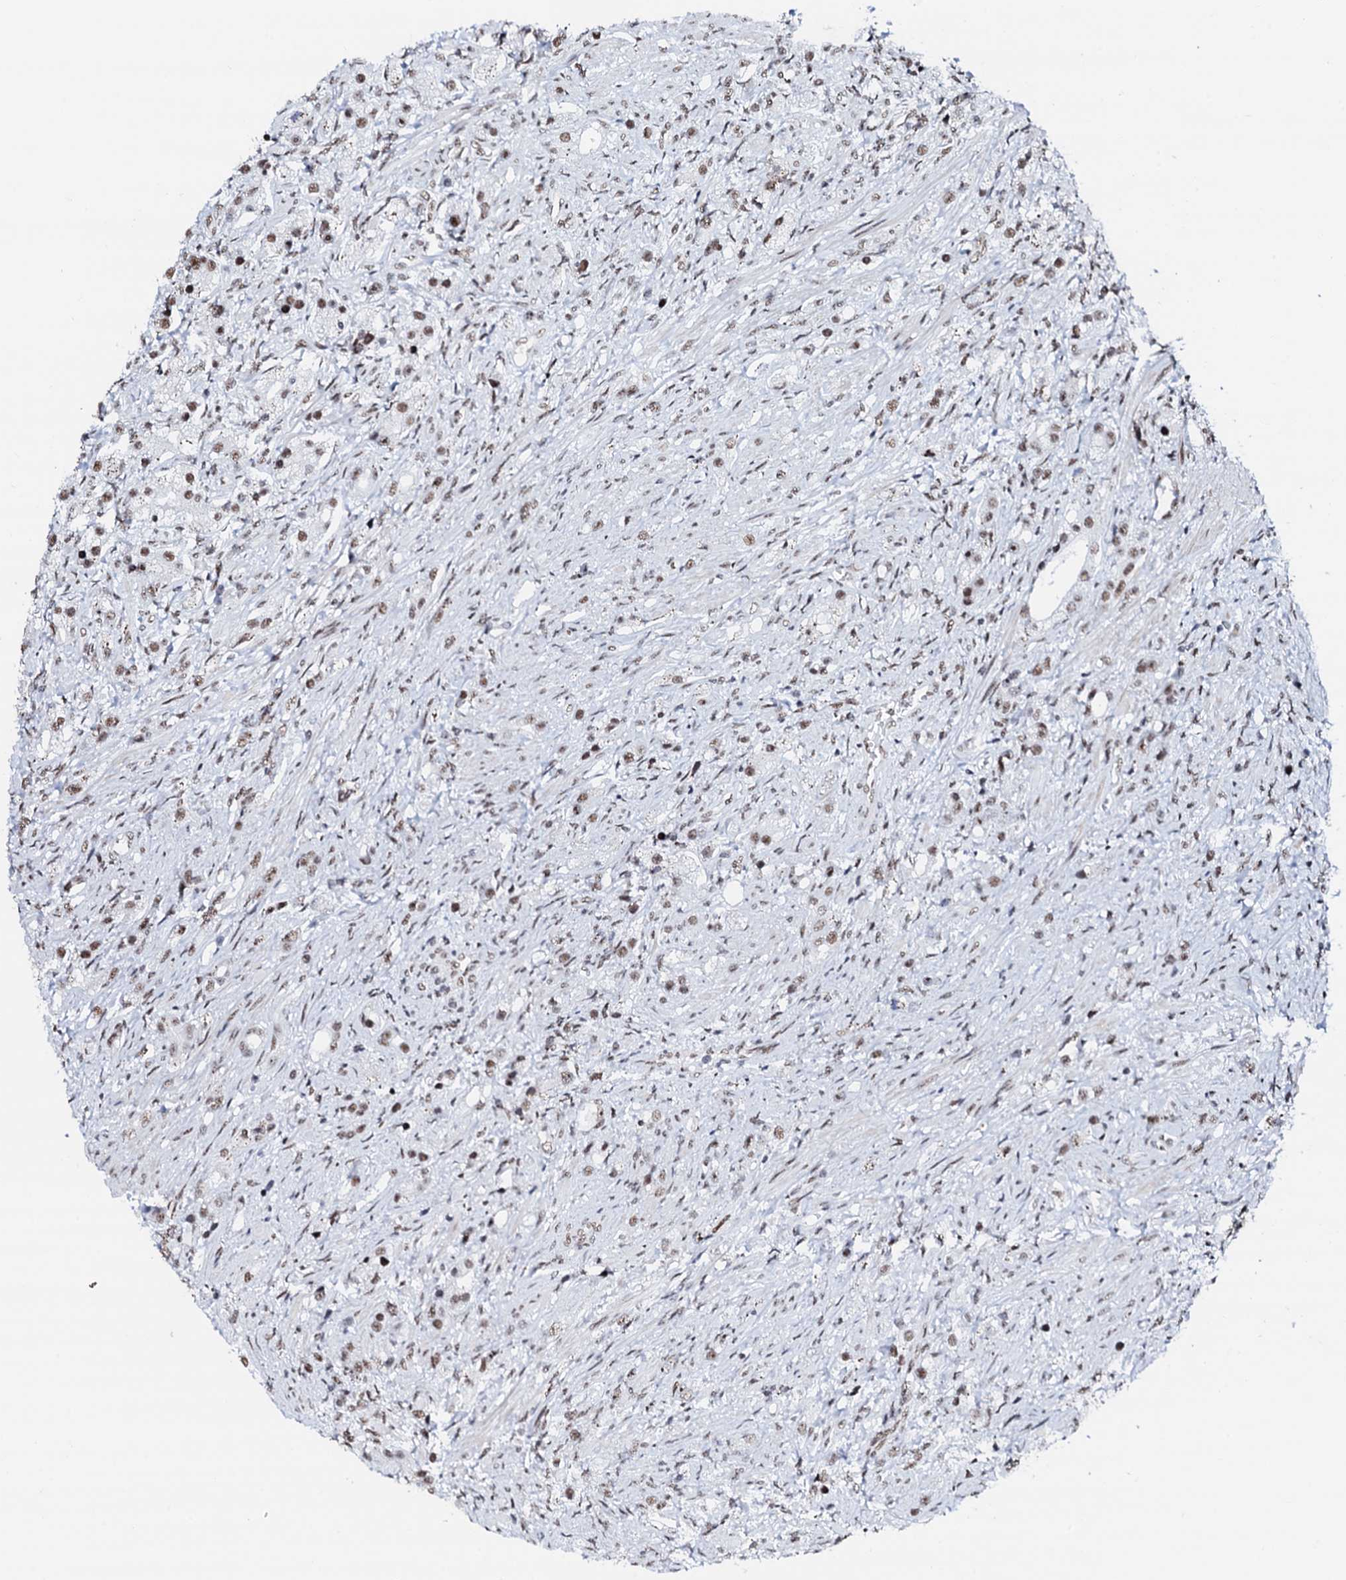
{"staining": {"intensity": "moderate", "quantity": ">75%", "location": "nuclear"}, "tissue": "prostate cancer", "cell_type": "Tumor cells", "image_type": "cancer", "snomed": [{"axis": "morphology", "description": "Adenocarcinoma, High grade"}, {"axis": "topography", "description": "Prostate"}], "caption": "Immunohistochemical staining of human prostate high-grade adenocarcinoma demonstrates medium levels of moderate nuclear protein staining in approximately >75% of tumor cells.", "gene": "NKAPD1", "patient": {"sex": "male", "age": 63}}